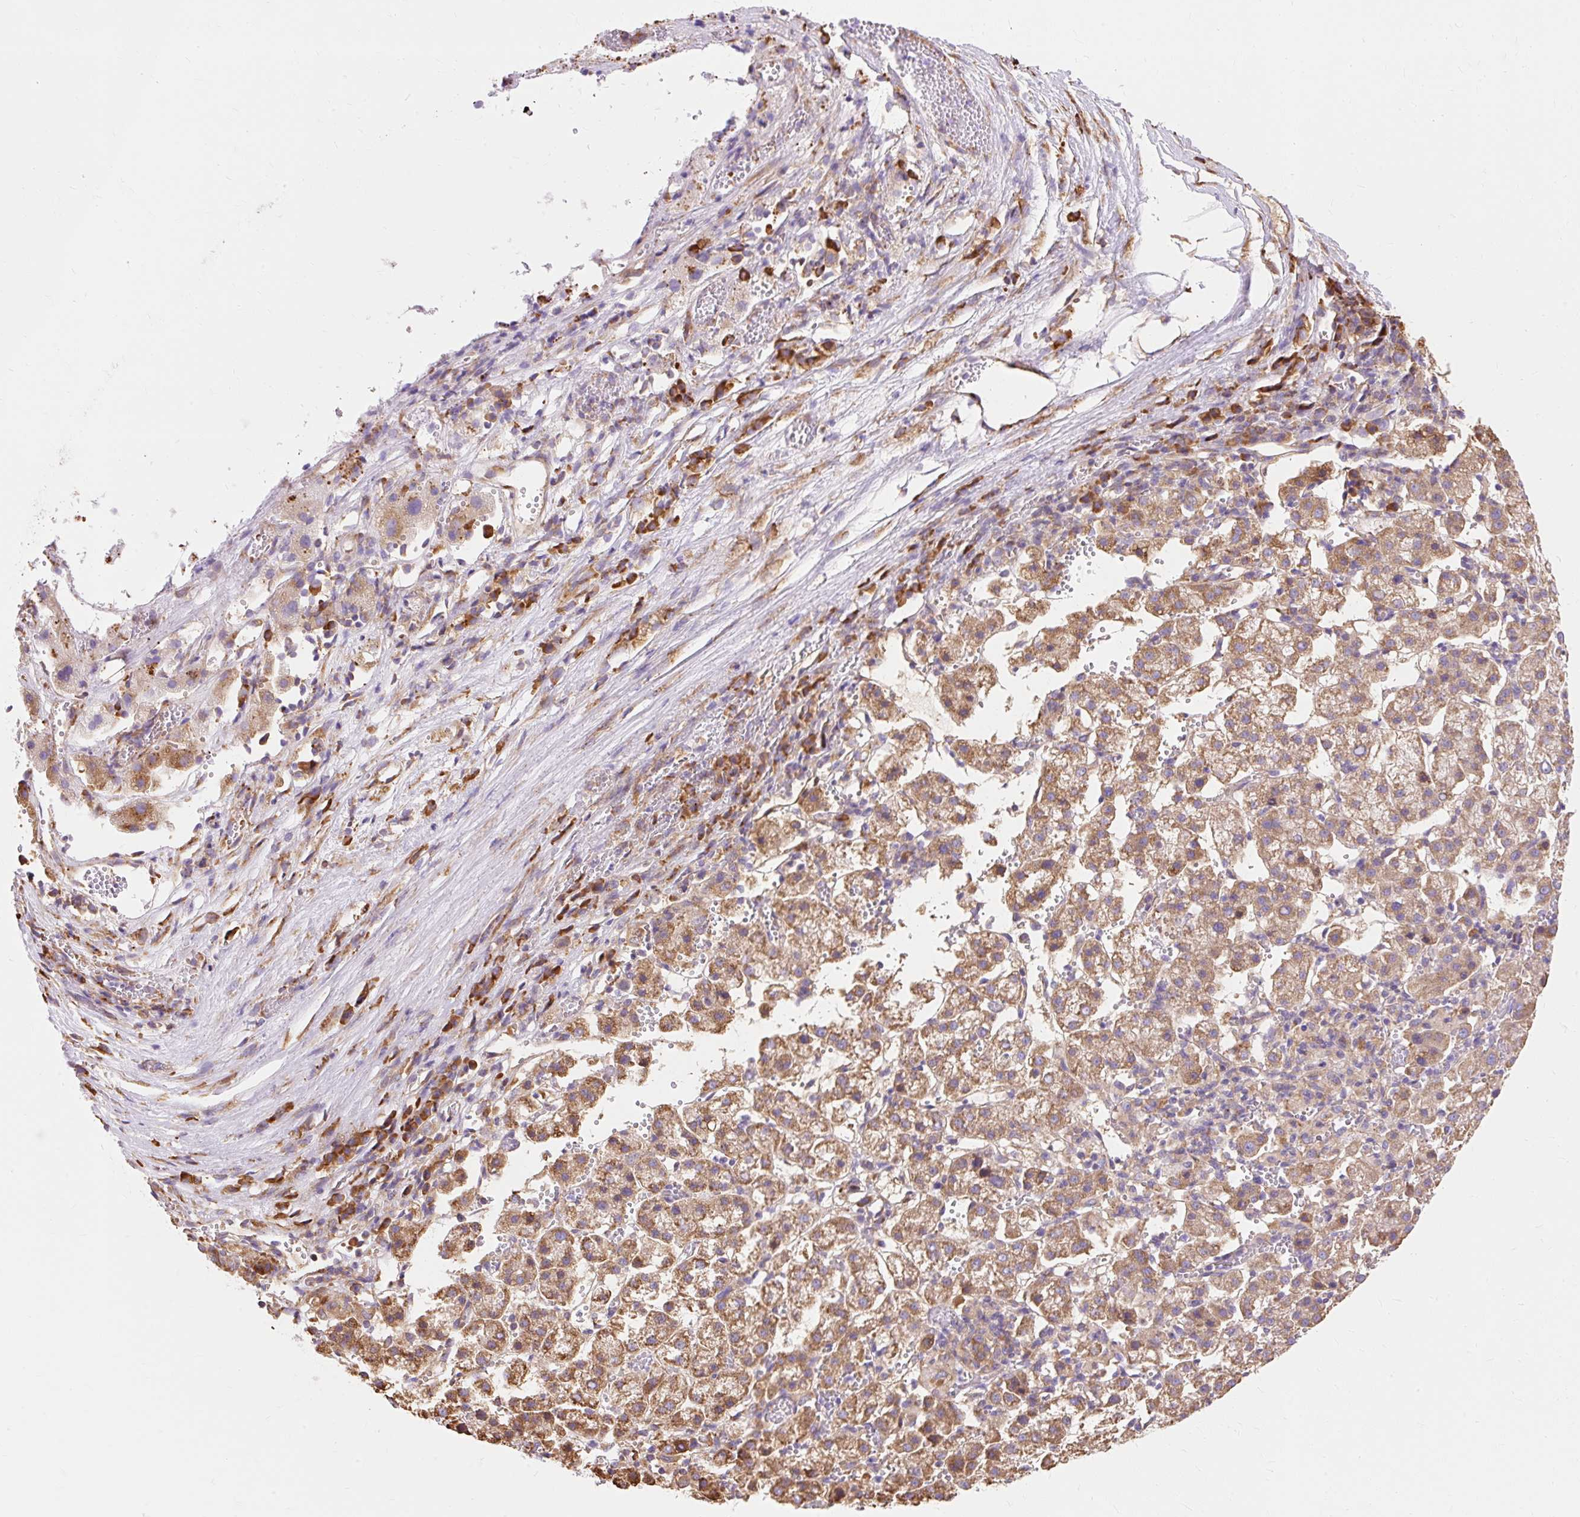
{"staining": {"intensity": "moderate", "quantity": ">75%", "location": "cytoplasmic/membranous"}, "tissue": "liver cancer", "cell_type": "Tumor cells", "image_type": "cancer", "snomed": [{"axis": "morphology", "description": "Carcinoma, Hepatocellular, NOS"}, {"axis": "topography", "description": "Liver"}], "caption": "High-power microscopy captured an immunohistochemistry photomicrograph of hepatocellular carcinoma (liver), revealing moderate cytoplasmic/membranous positivity in about >75% of tumor cells.", "gene": "RPS17", "patient": {"sex": "female", "age": 58}}